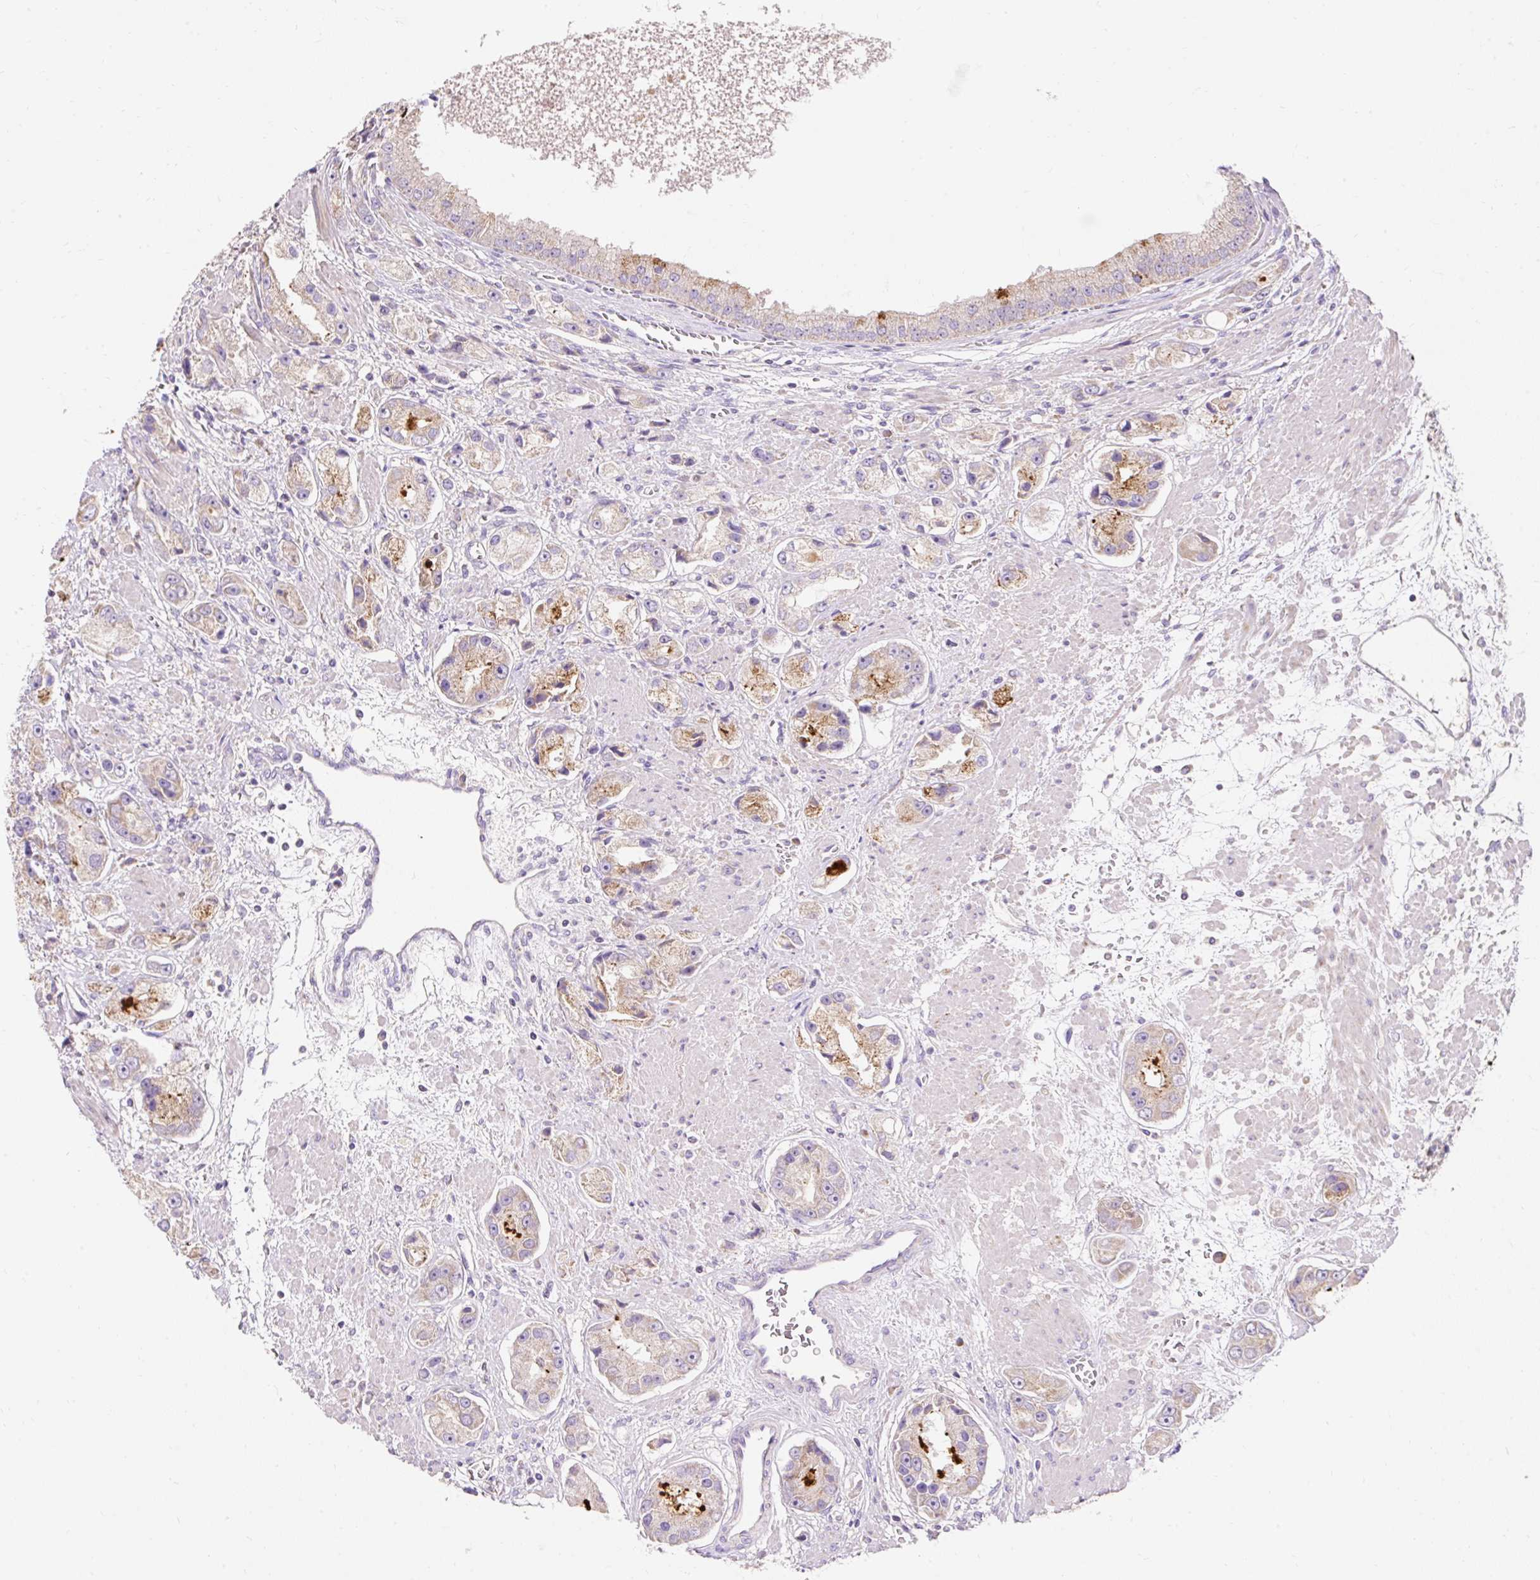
{"staining": {"intensity": "moderate", "quantity": "<25%", "location": "cytoplasmic/membranous"}, "tissue": "prostate cancer", "cell_type": "Tumor cells", "image_type": "cancer", "snomed": [{"axis": "morphology", "description": "Adenocarcinoma, High grade"}, {"axis": "topography", "description": "Prostate"}], "caption": "Moderate cytoplasmic/membranous expression for a protein is identified in approximately <25% of tumor cells of prostate high-grade adenocarcinoma using IHC.", "gene": "PMAIP1", "patient": {"sex": "male", "age": 67}}